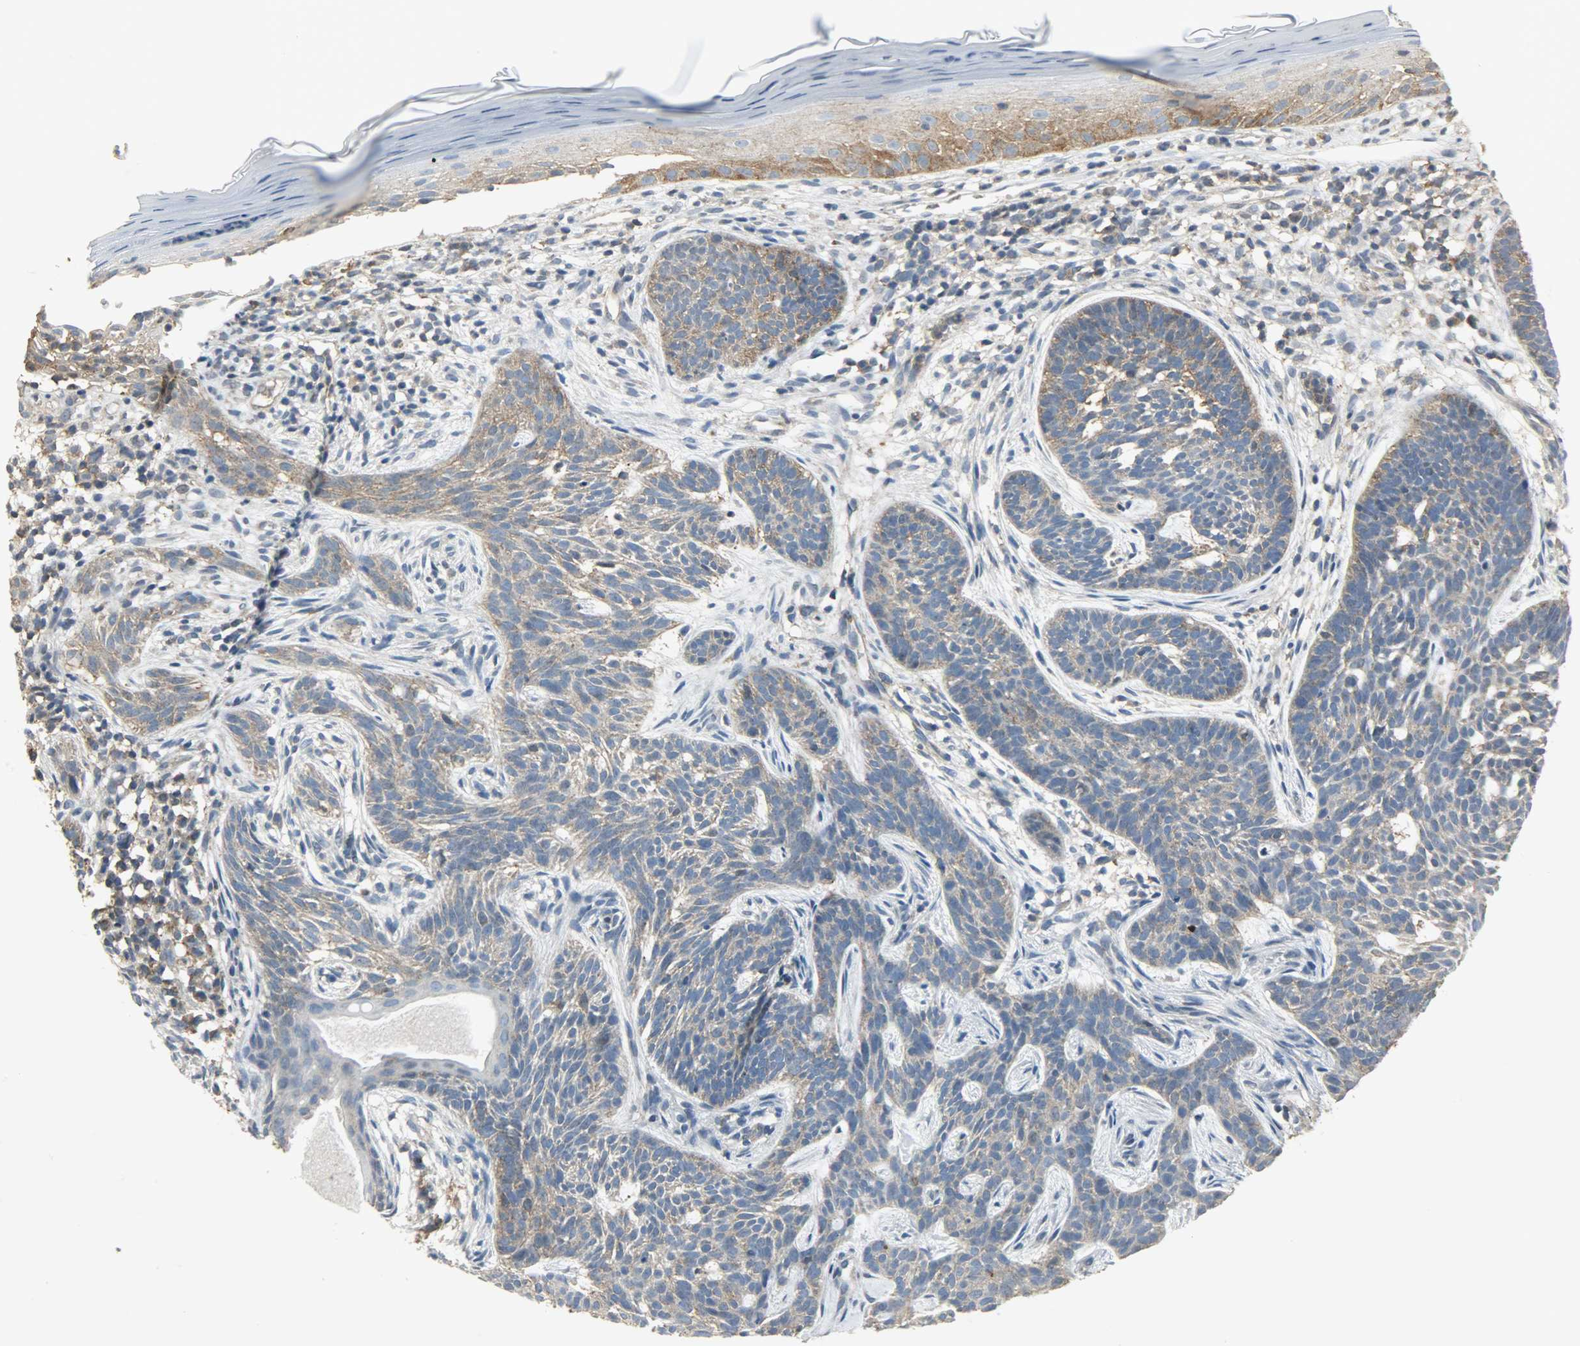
{"staining": {"intensity": "weak", "quantity": "25%-75%", "location": "cytoplasmic/membranous"}, "tissue": "skin cancer", "cell_type": "Tumor cells", "image_type": "cancer", "snomed": [{"axis": "morphology", "description": "Normal tissue, NOS"}, {"axis": "morphology", "description": "Basal cell carcinoma"}, {"axis": "topography", "description": "Skin"}], "caption": "DAB (3,3'-diaminobenzidine) immunohistochemical staining of human skin basal cell carcinoma shows weak cytoplasmic/membranous protein staining in about 25%-75% of tumor cells.", "gene": "DNAJA4", "patient": {"sex": "female", "age": 69}}